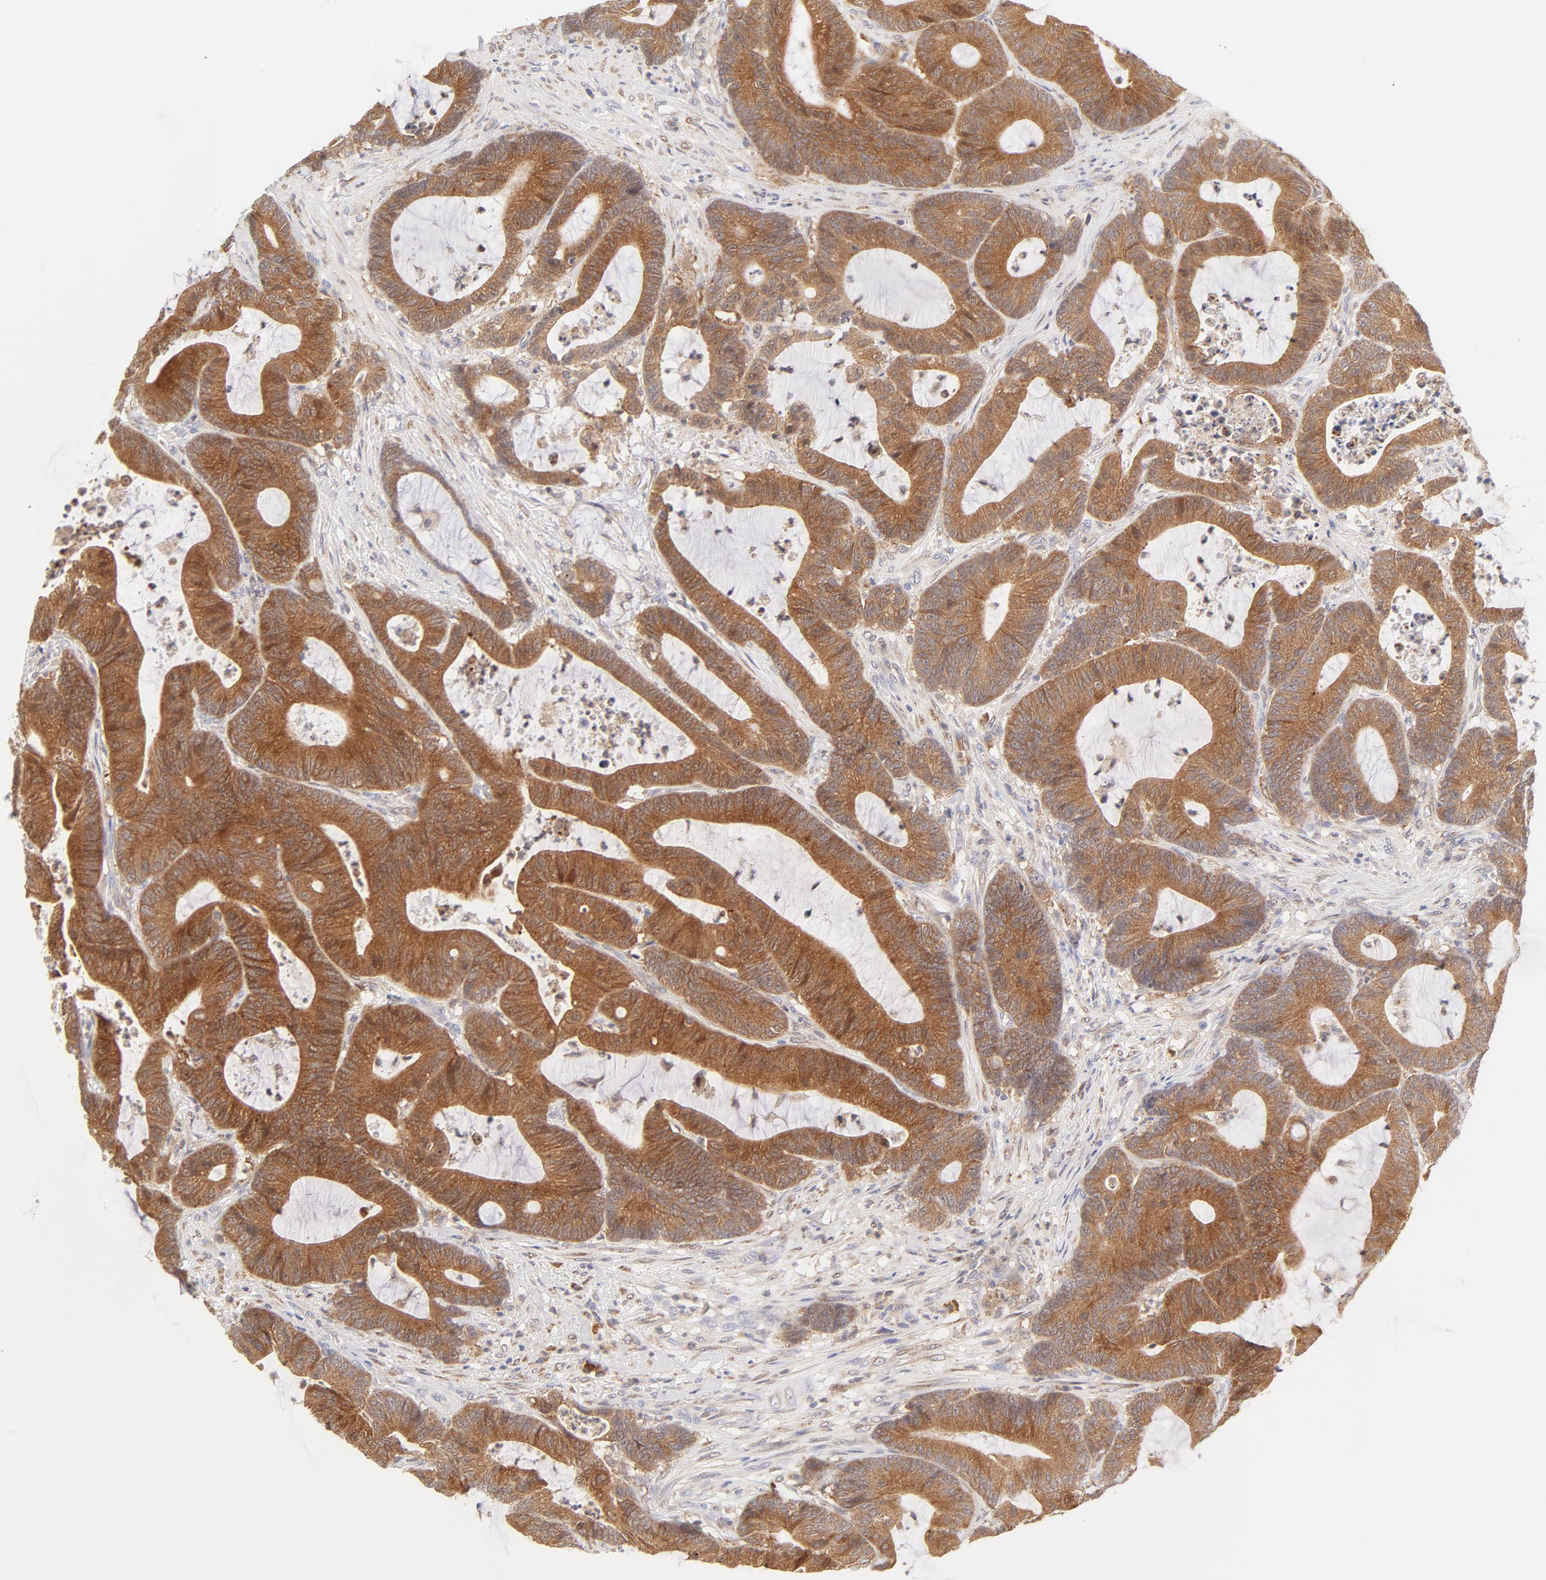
{"staining": {"intensity": "moderate", "quantity": ">75%", "location": "cytoplasmic/membranous"}, "tissue": "colorectal cancer", "cell_type": "Tumor cells", "image_type": "cancer", "snomed": [{"axis": "morphology", "description": "Adenocarcinoma, NOS"}, {"axis": "topography", "description": "Colon"}], "caption": "High-magnification brightfield microscopy of colorectal adenocarcinoma stained with DAB (3,3'-diaminobenzidine) (brown) and counterstained with hematoxylin (blue). tumor cells exhibit moderate cytoplasmic/membranous staining is identified in approximately>75% of cells. (DAB (3,3'-diaminobenzidine) IHC, brown staining for protein, blue staining for nuclei).", "gene": "RPS6KA1", "patient": {"sex": "female", "age": 84}}